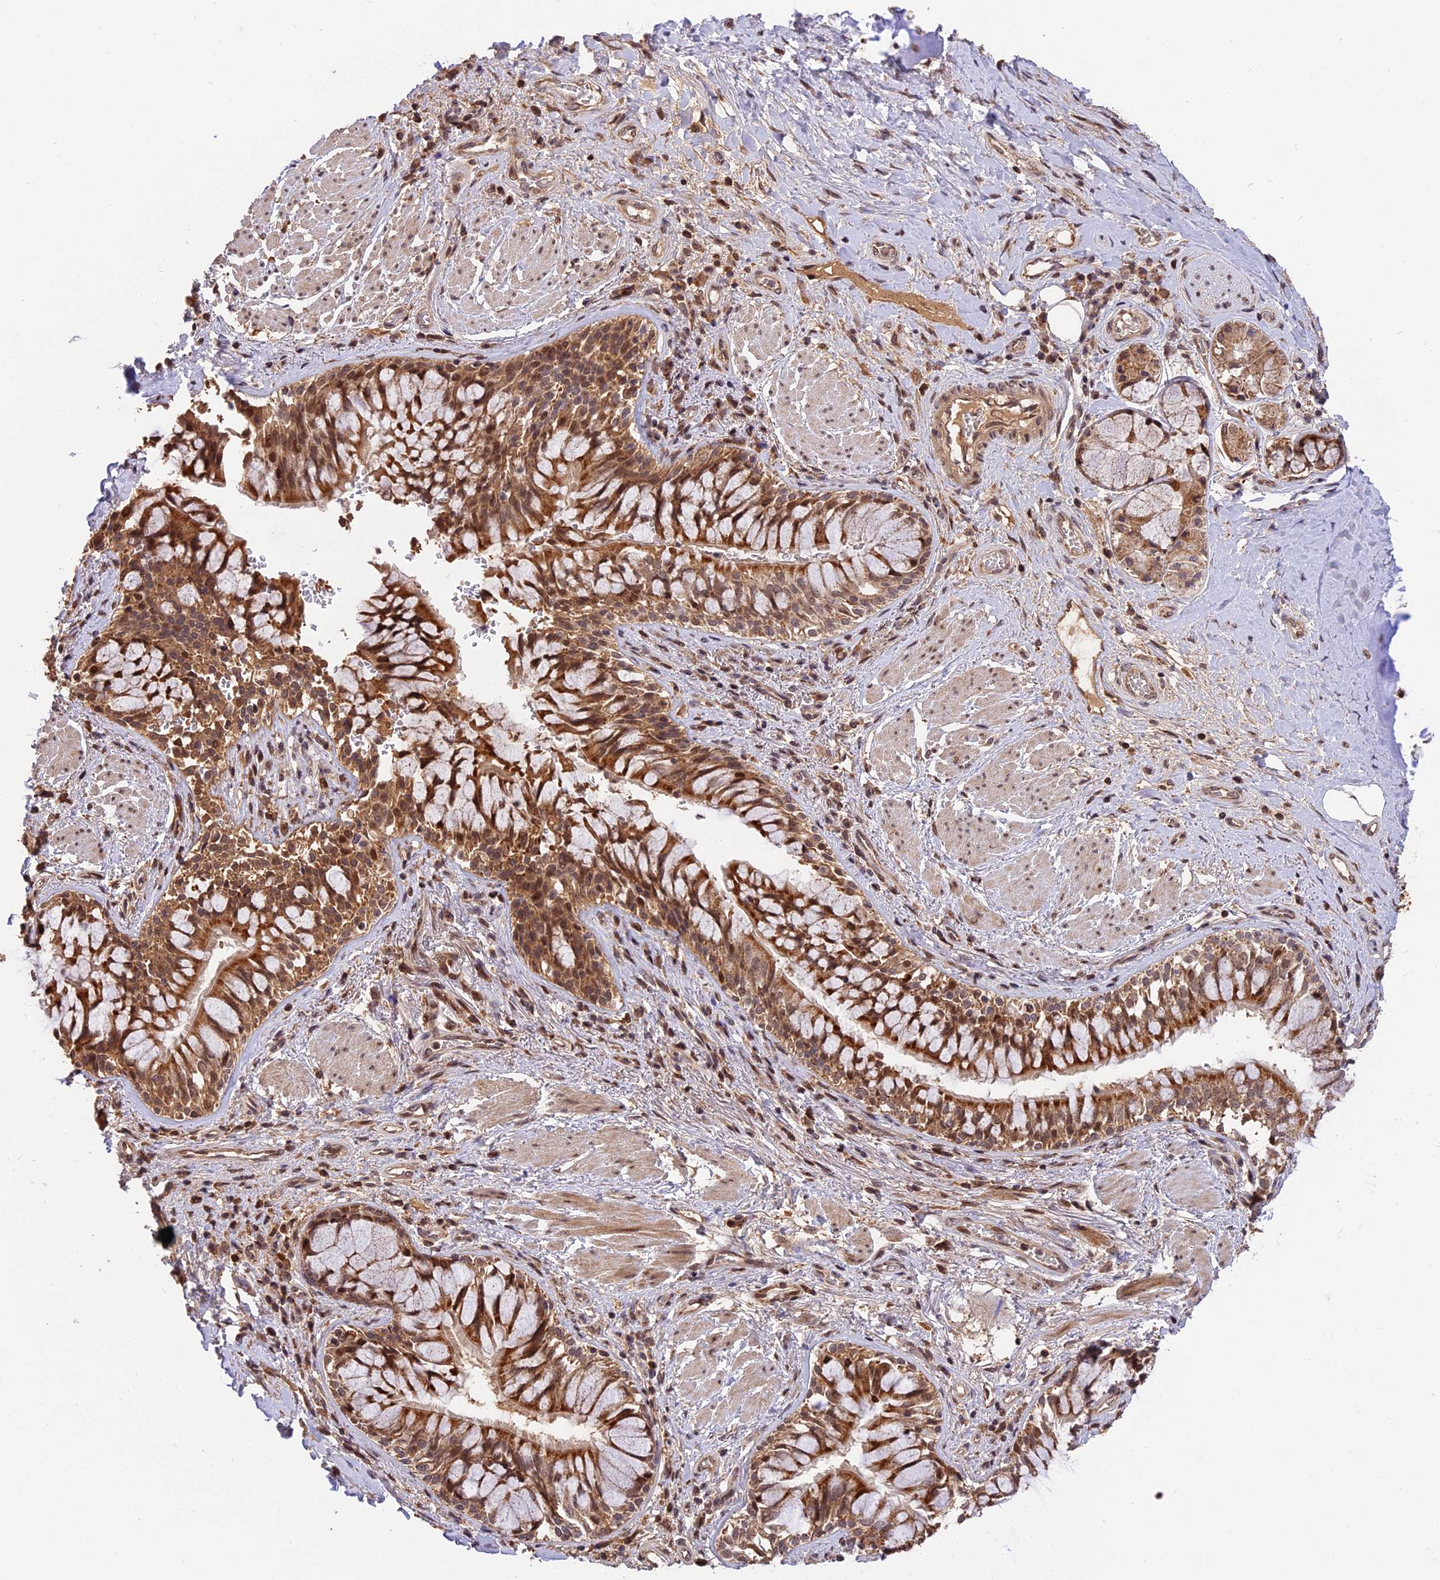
{"staining": {"intensity": "moderate", "quantity": ">75%", "location": "cytoplasmic/membranous,nuclear"}, "tissue": "soft tissue", "cell_type": "Fibroblasts", "image_type": "normal", "snomed": [{"axis": "morphology", "description": "Normal tissue, NOS"}, {"axis": "morphology", "description": "Squamous cell carcinoma, NOS"}, {"axis": "topography", "description": "Bronchus"}, {"axis": "topography", "description": "Lung"}], "caption": "Protein positivity by immunohistochemistry (IHC) demonstrates moderate cytoplasmic/membranous,nuclear staining in about >75% of fibroblasts in benign soft tissue.", "gene": "RERGL", "patient": {"sex": "male", "age": 64}}